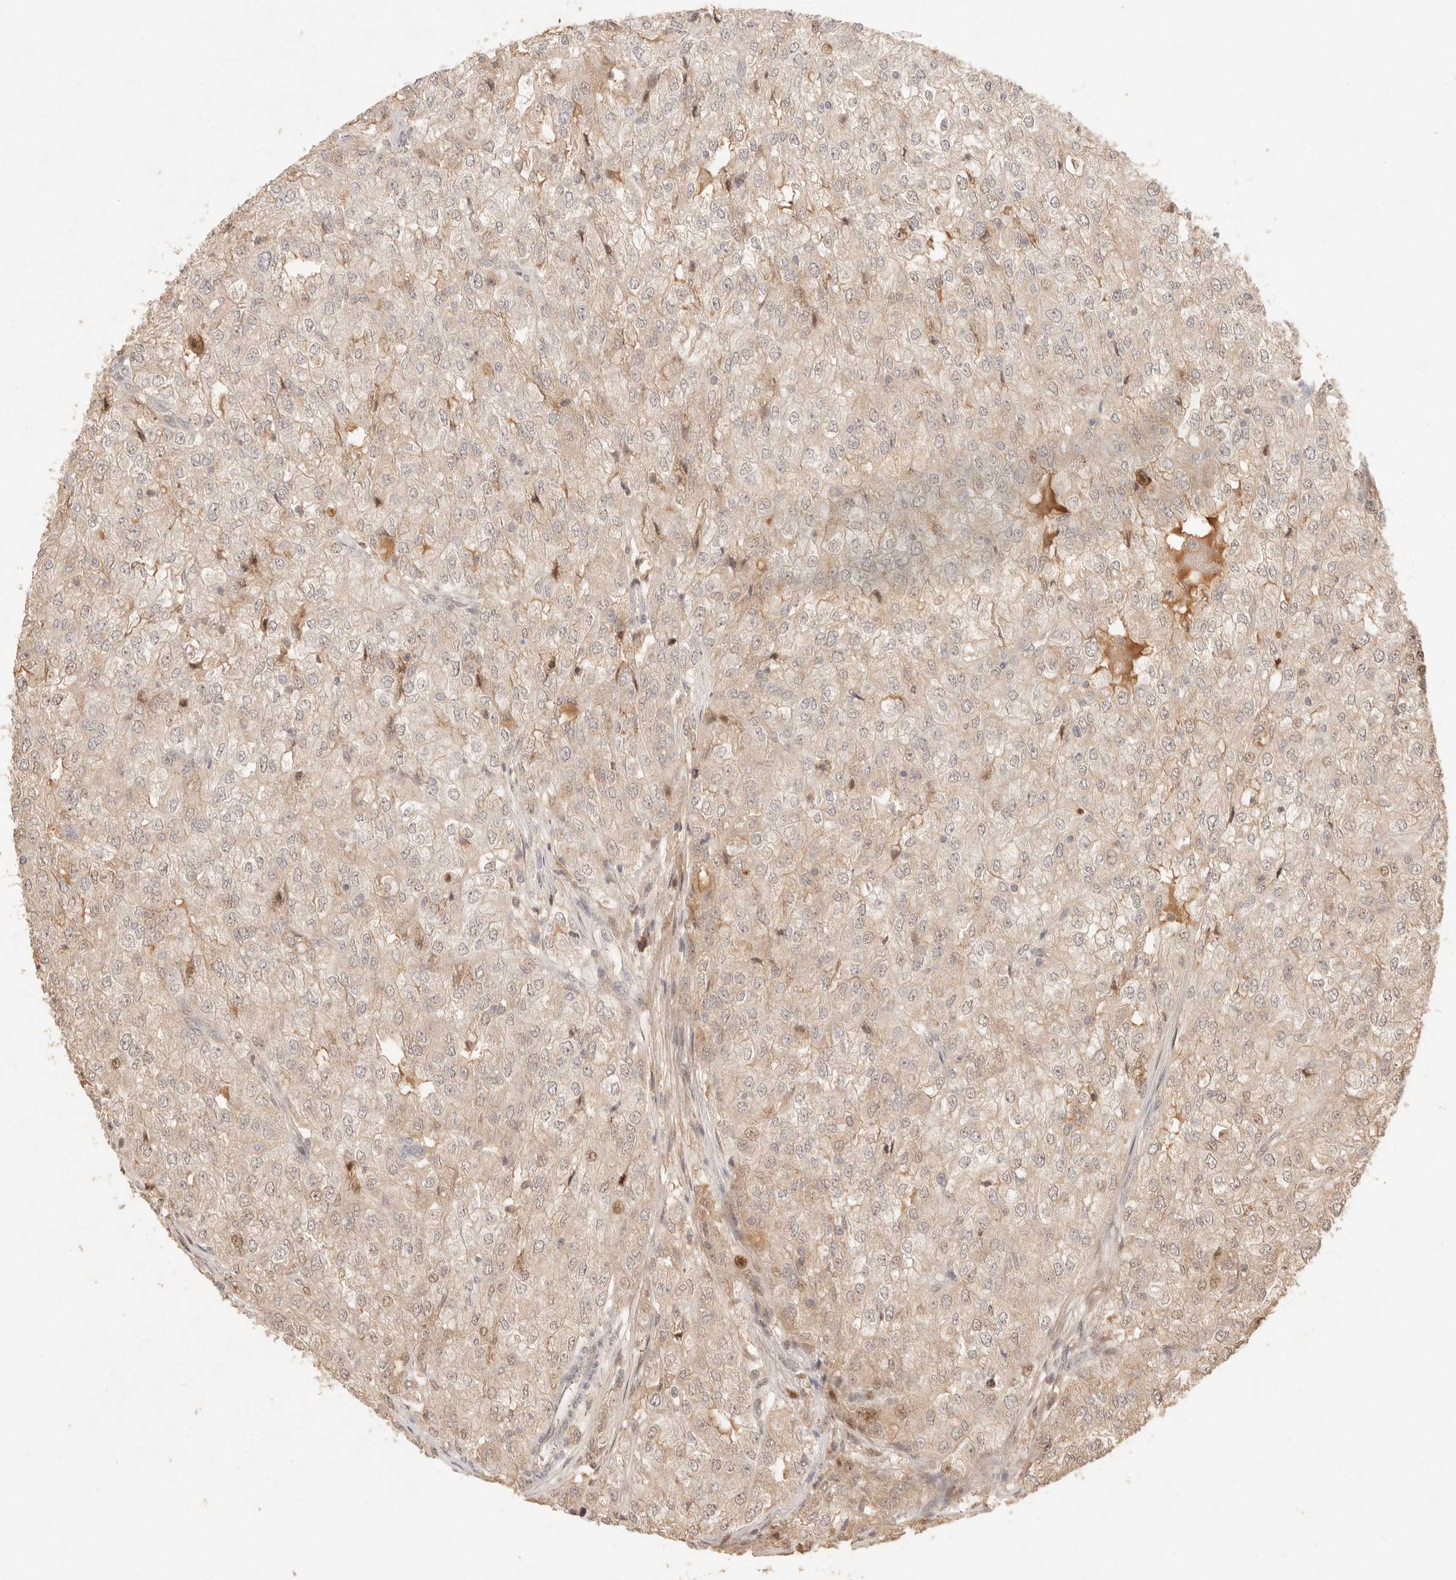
{"staining": {"intensity": "weak", "quantity": ">75%", "location": "cytoplasmic/membranous"}, "tissue": "renal cancer", "cell_type": "Tumor cells", "image_type": "cancer", "snomed": [{"axis": "morphology", "description": "Adenocarcinoma, NOS"}, {"axis": "topography", "description": "Kidney"}], "caption": "Renal cancer (adenocarcinoma) stained with a protein marker demonstrates weak staining in tumor cells.", "gene": "PHLDA3", "patient": {"sex": "female", "age": 54}}